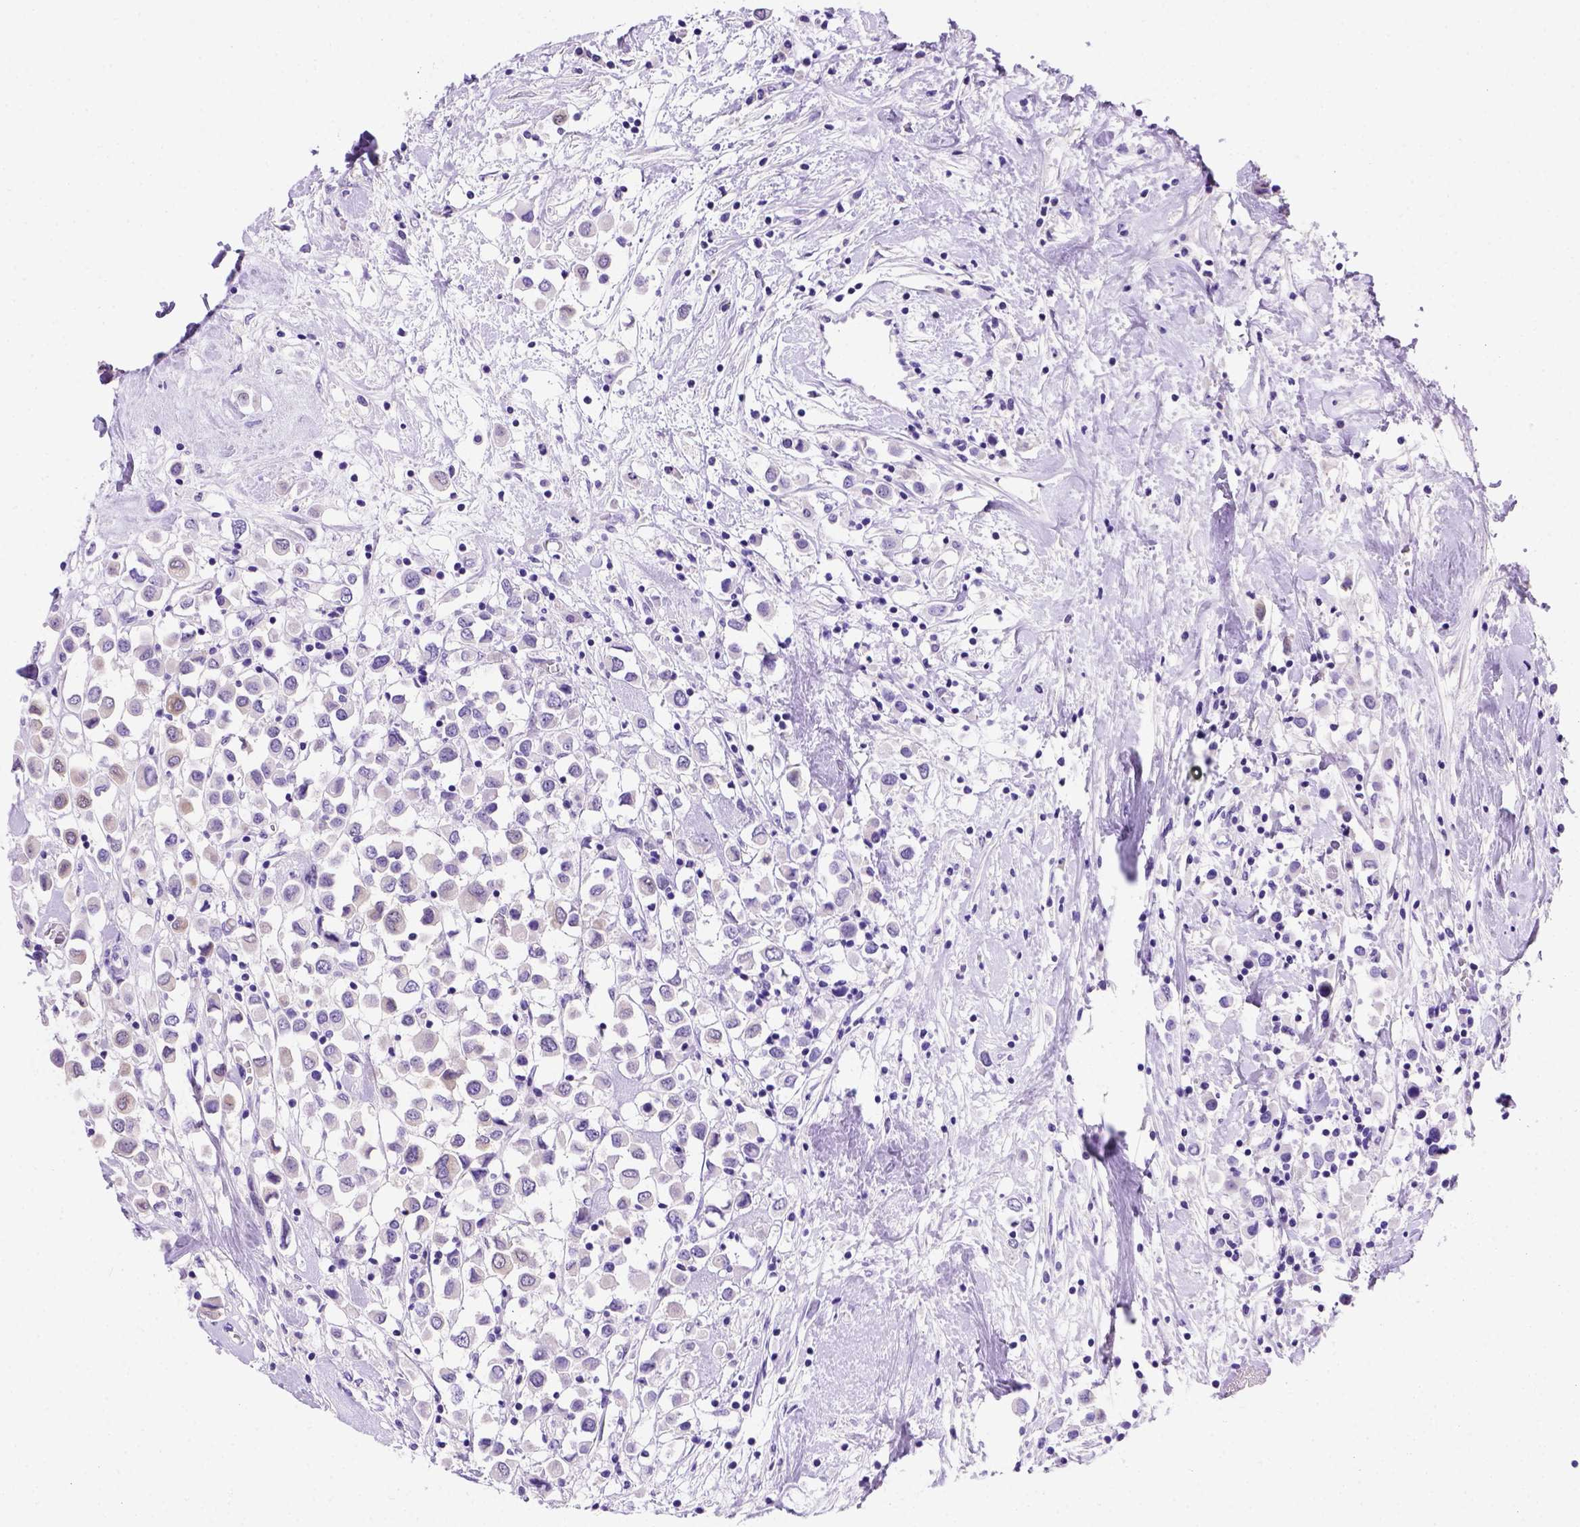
{"staining": {"intensity": "negative", "quantity": "none", "location": "none"}, "tissue": "breast cancer", "cell_type": "Tumor cells", "image_type": "cancer", "snomed": [{"axis": "morphology", "description": "Duct carcinoma"}, {"axis": "topography", "description": "Breast"}], "caption": "IHC of human breast cancer reveals no expression in tumor cells.", "gene": "FOXI1", "patient": {"sex": "female", "age": 61}}